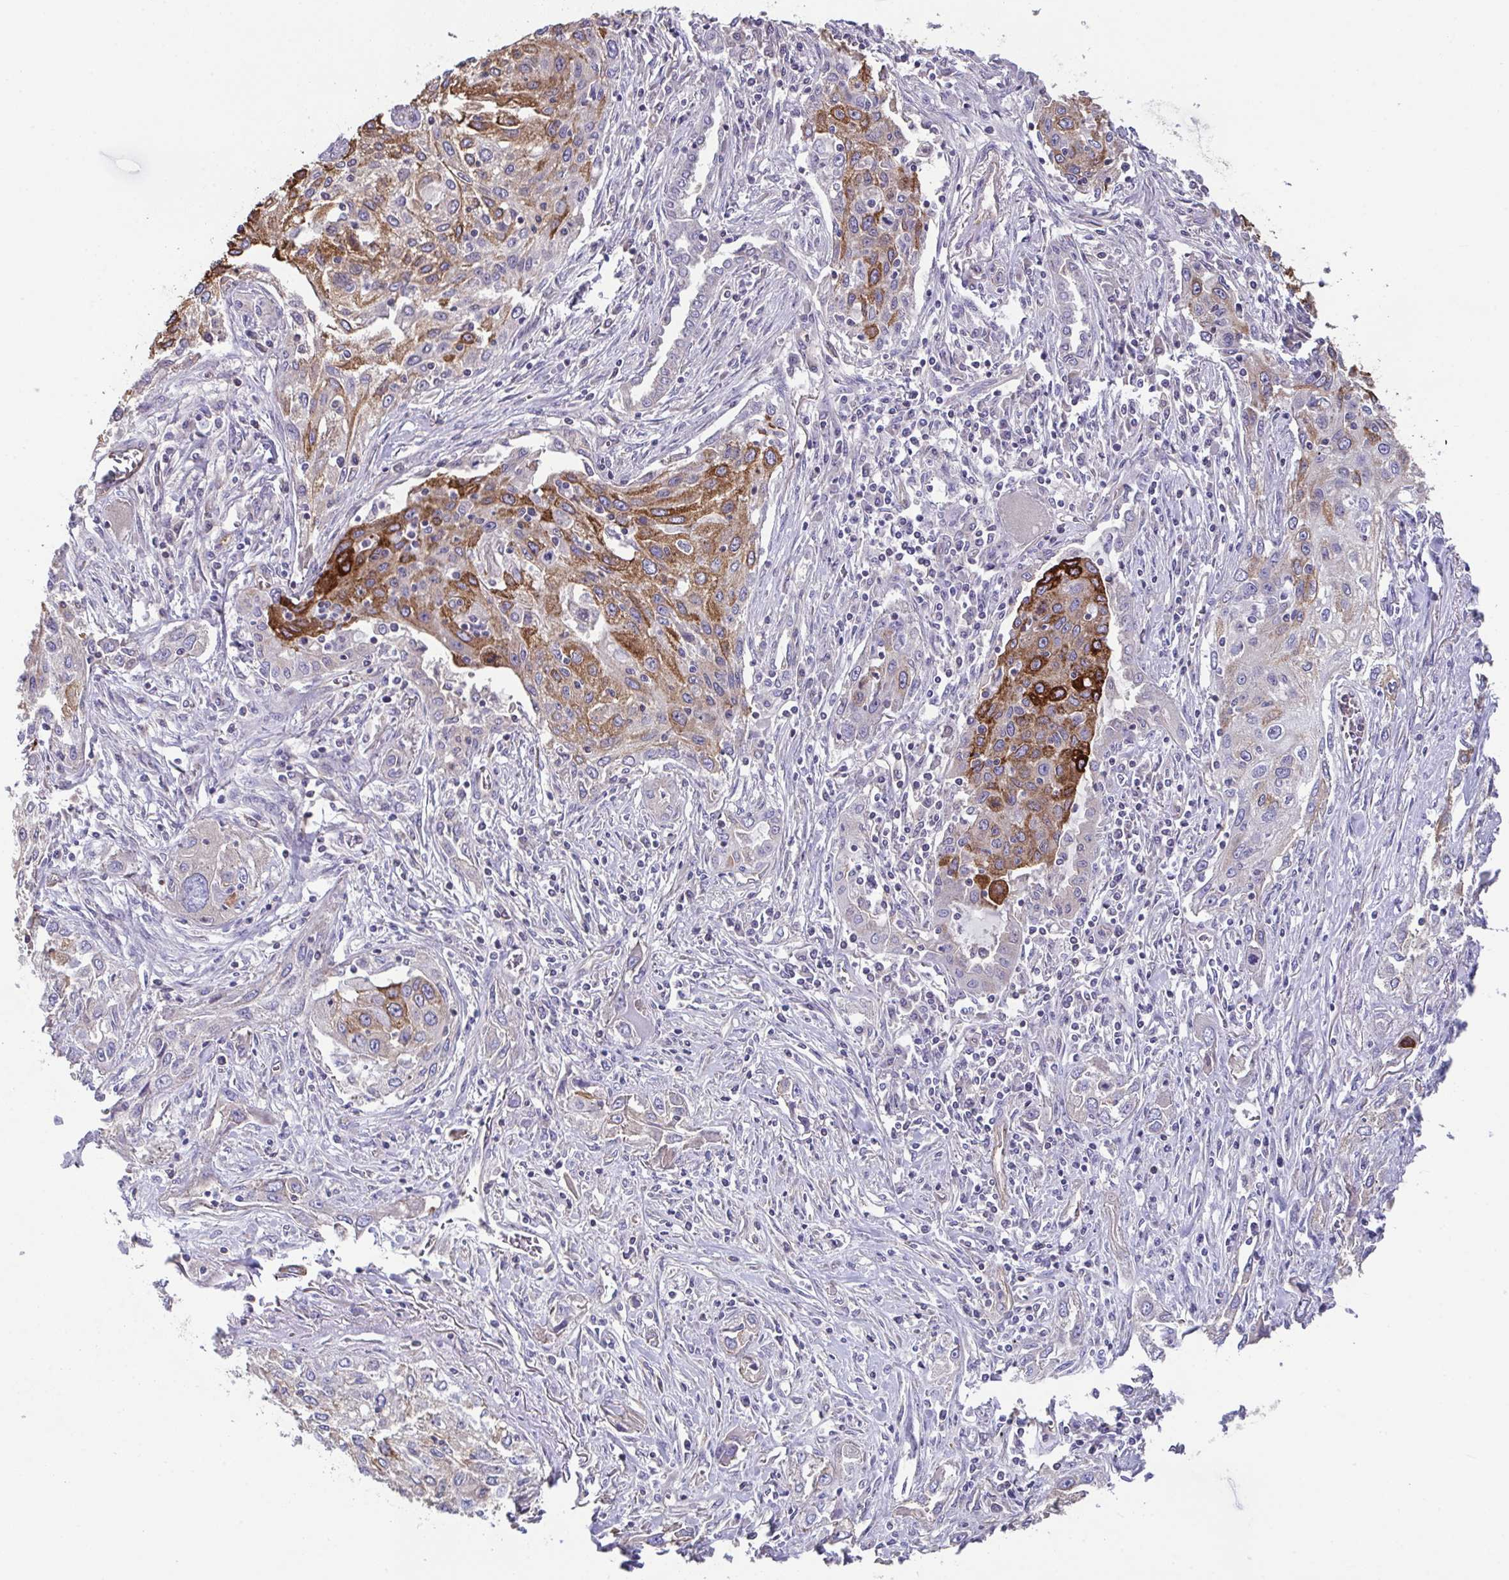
{"staining": {"intensity": "strong", "quantity": "25%-75%", "location": "cytoplasmic/membranous"}, "tissue": "lung cancer", "cell_type": "Tumor cells", "image_type": "cancer", "snomed": [{"axis": "morphology", "description": "Squamous cell carcinoma, NOS"}, {"axis": "topography", "description": "Lung"}], "caption": "Immunohistochemistry photomicrograph of squamous cell carcinoma (lung) stained for a protein (brown), which exhibits high levels of strong cytoplasmic/membranous staining in about 25%-75% of tumor cells.", "gene": "ZNF813", "patient": {"sex": "female", "age": 69}}